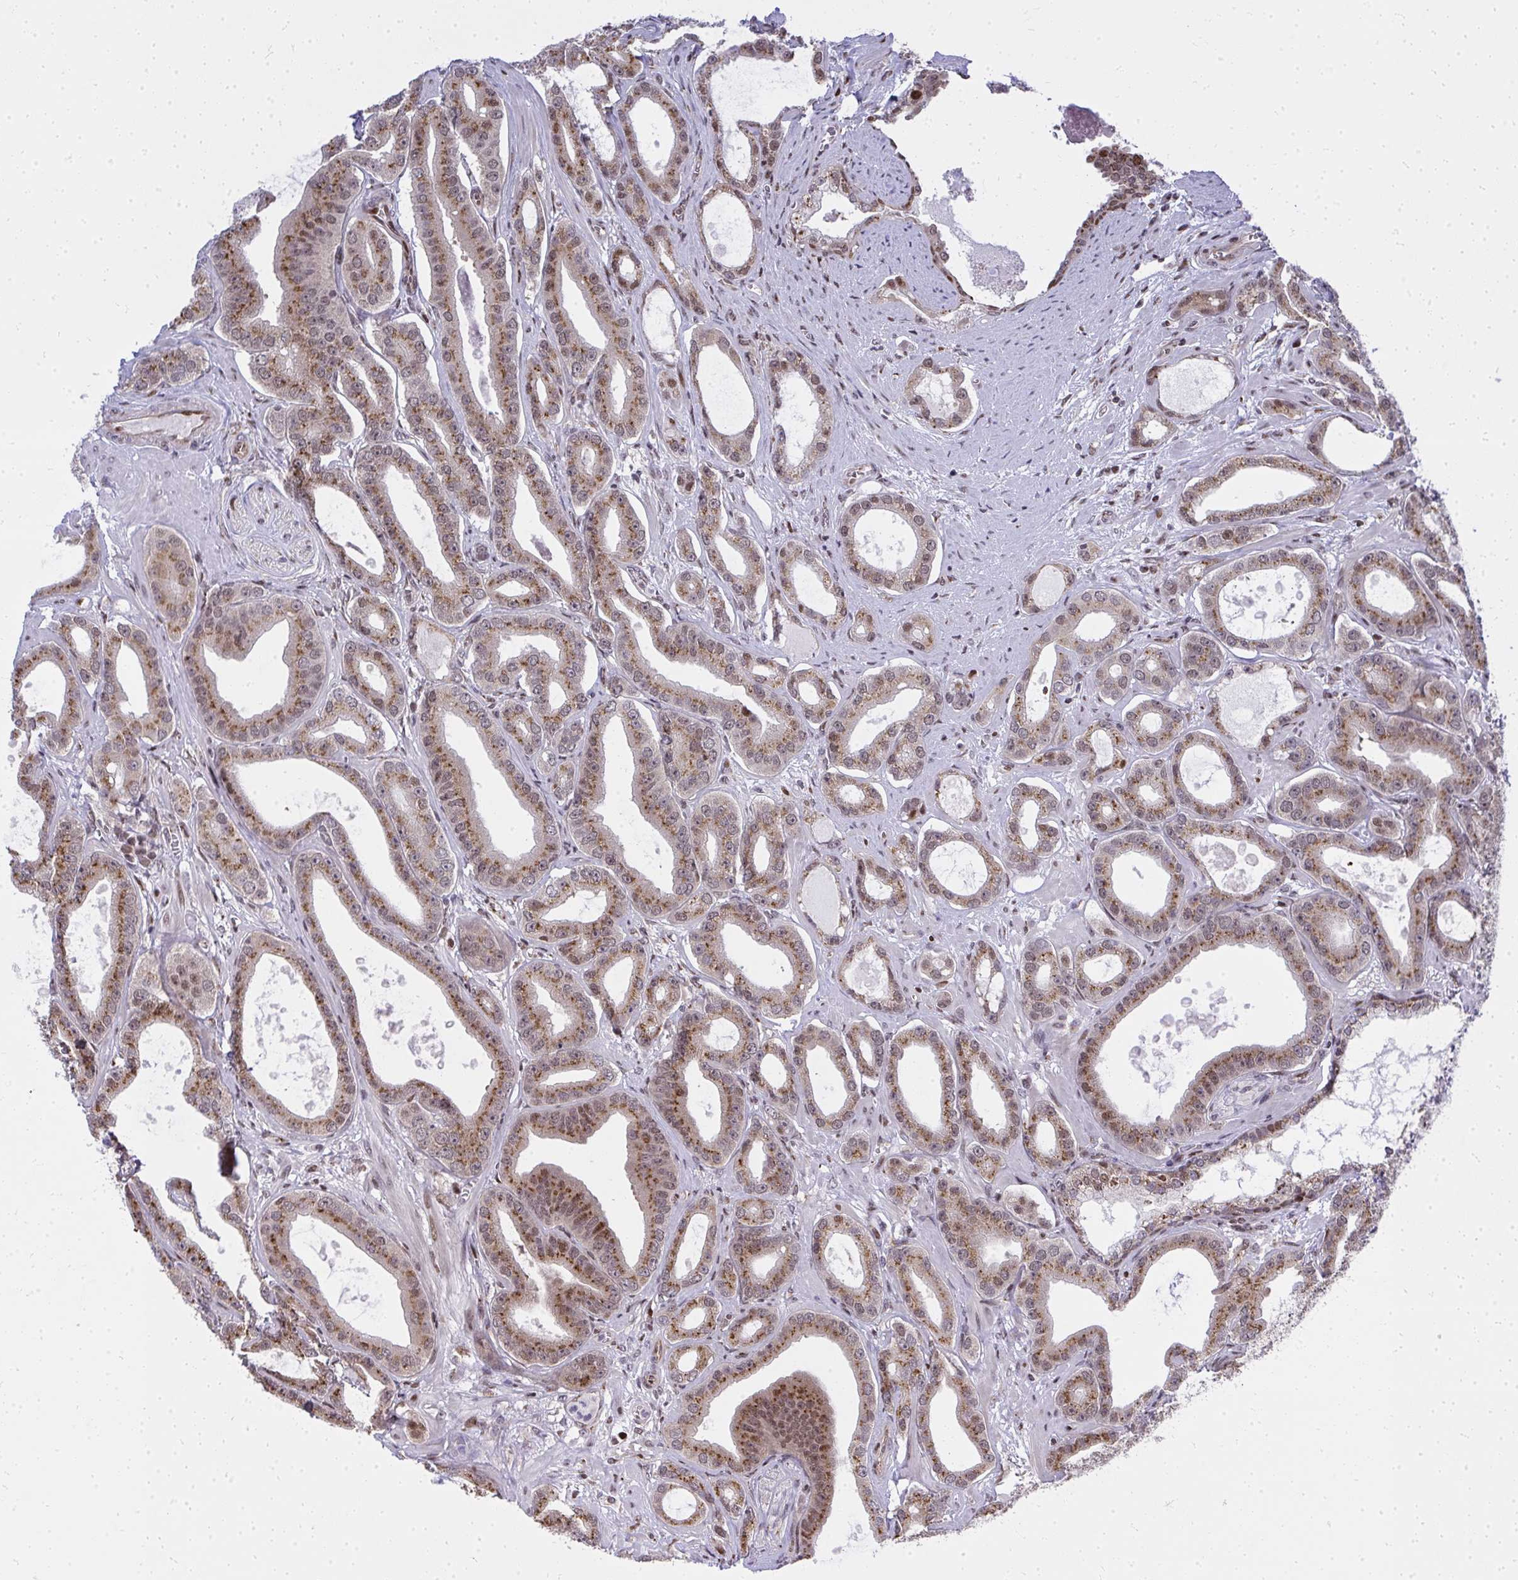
{"staining": {"intensity": "moderate", "quantity": ">75%", "location": "cytoplasmic/membranous,nuclear"}, "tissue": "prostate cancer", "cell_type": "Tumor cells", "image_type": "cancer", "snomed": [{"axis": "morphology", "description": "Adenocarcinoma, High grade"}, {"axis": "topography", "description": "Prostate"}], "caption": "Immunohistochemistry of prostate cancer displays medium levels of moderate cytoplasmic/membranous and nuclear expression in approximately >75% of tumor cells.", "gene": "PIGY", "patient": {"sex": "male", "age": 65}}